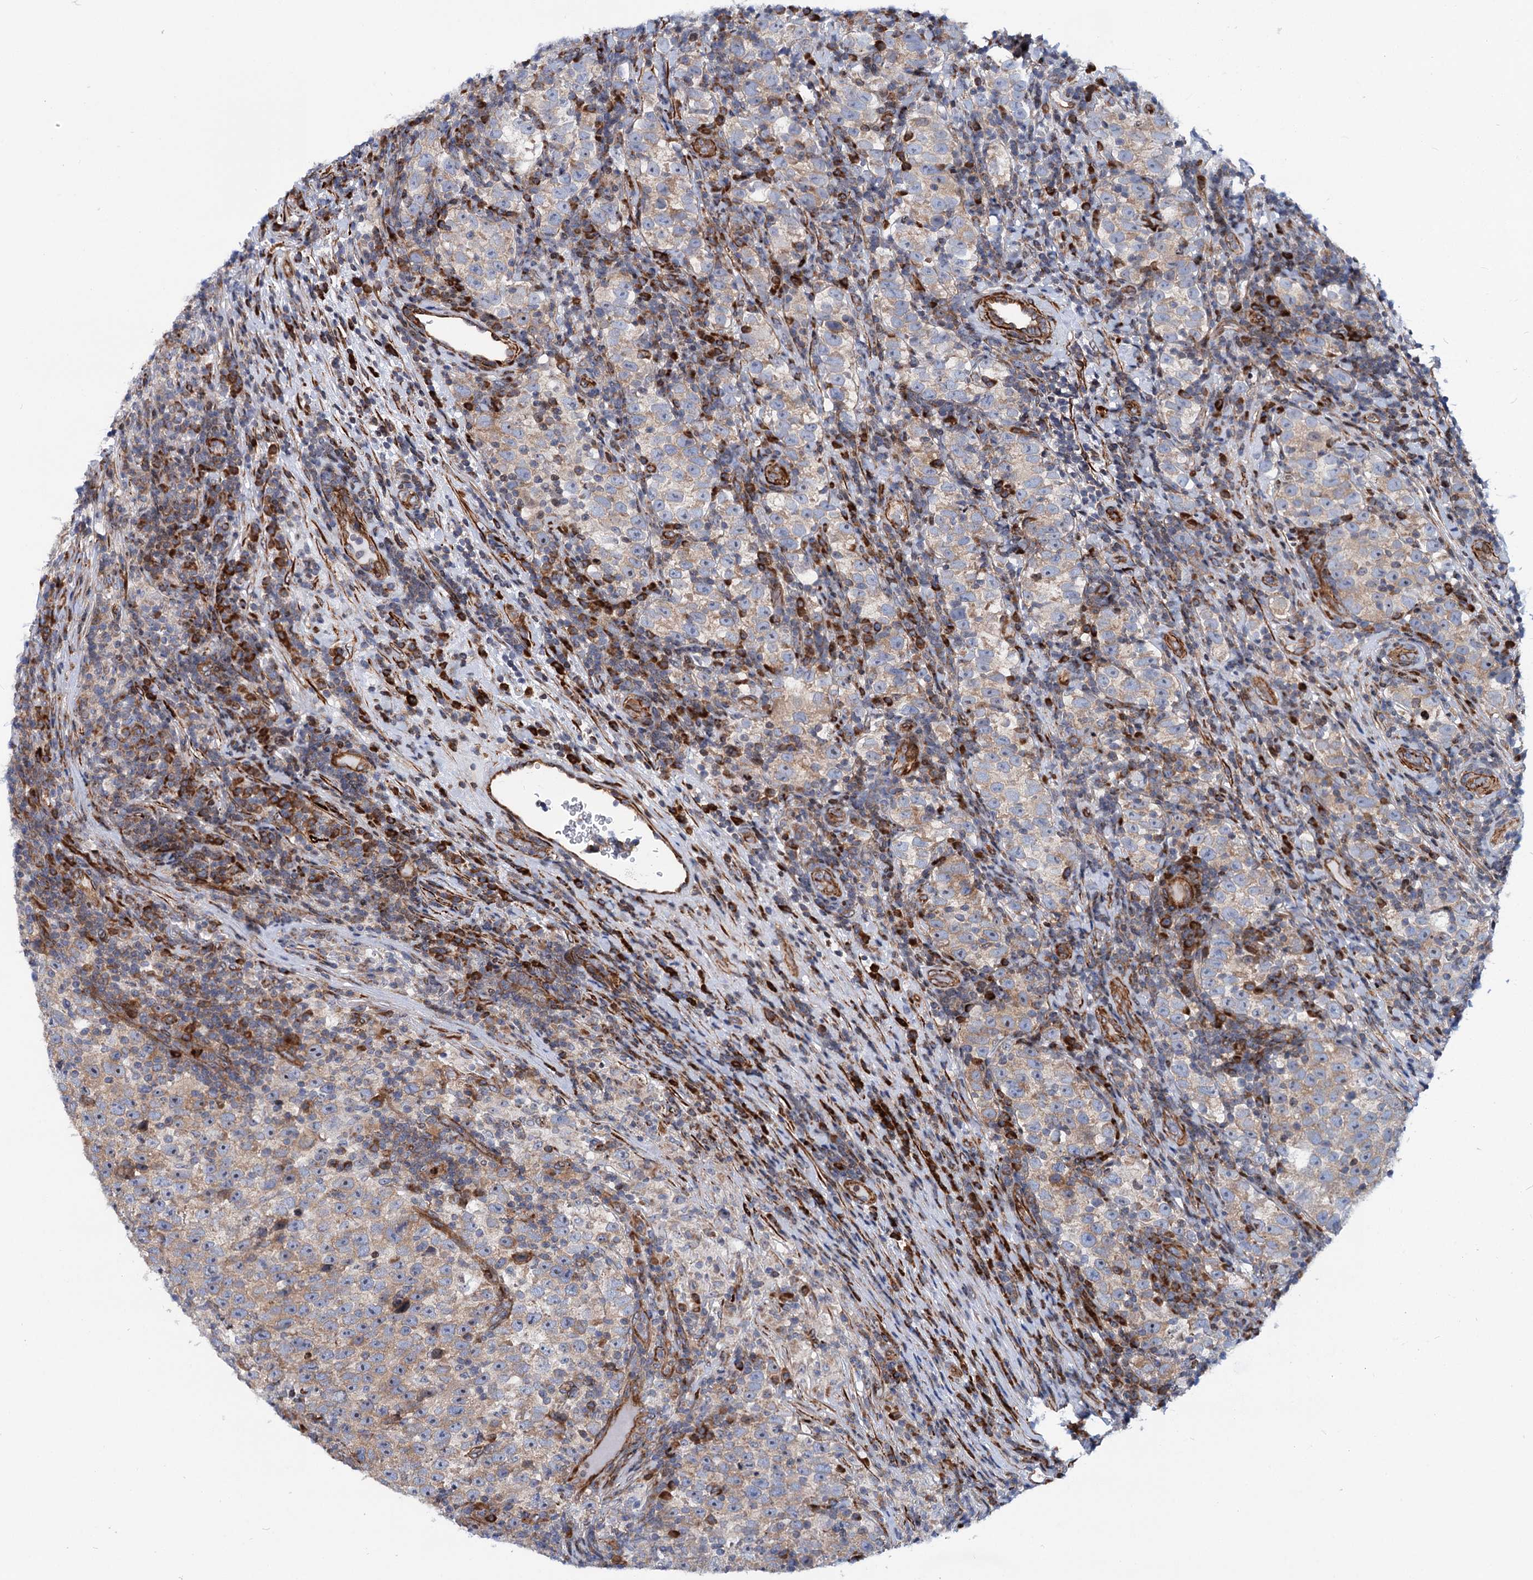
{"staining": {"intensity": "weak", "quantity": "25%-75%", "location": "cytoplasmic/membranous"}, "tissue": "testis cancer", "cell_type": "Tumor cells", "image_type": "cancer", "snomed": [{"axis": "morphology", "description": "Normal tissue, NOS"}, {"axis": "morphology", "description": "Seminoma, NOS"}, {"axis": "topography", "description": "Testis"}], "caption": "Seminoma (testis) stained with a brown dye displays weak cytoplasmic/membranous positive expression in approximately 25%-75% of tumor cells.", "gene": "THAP9", "patient": {"sex": "male", "age": 43}}